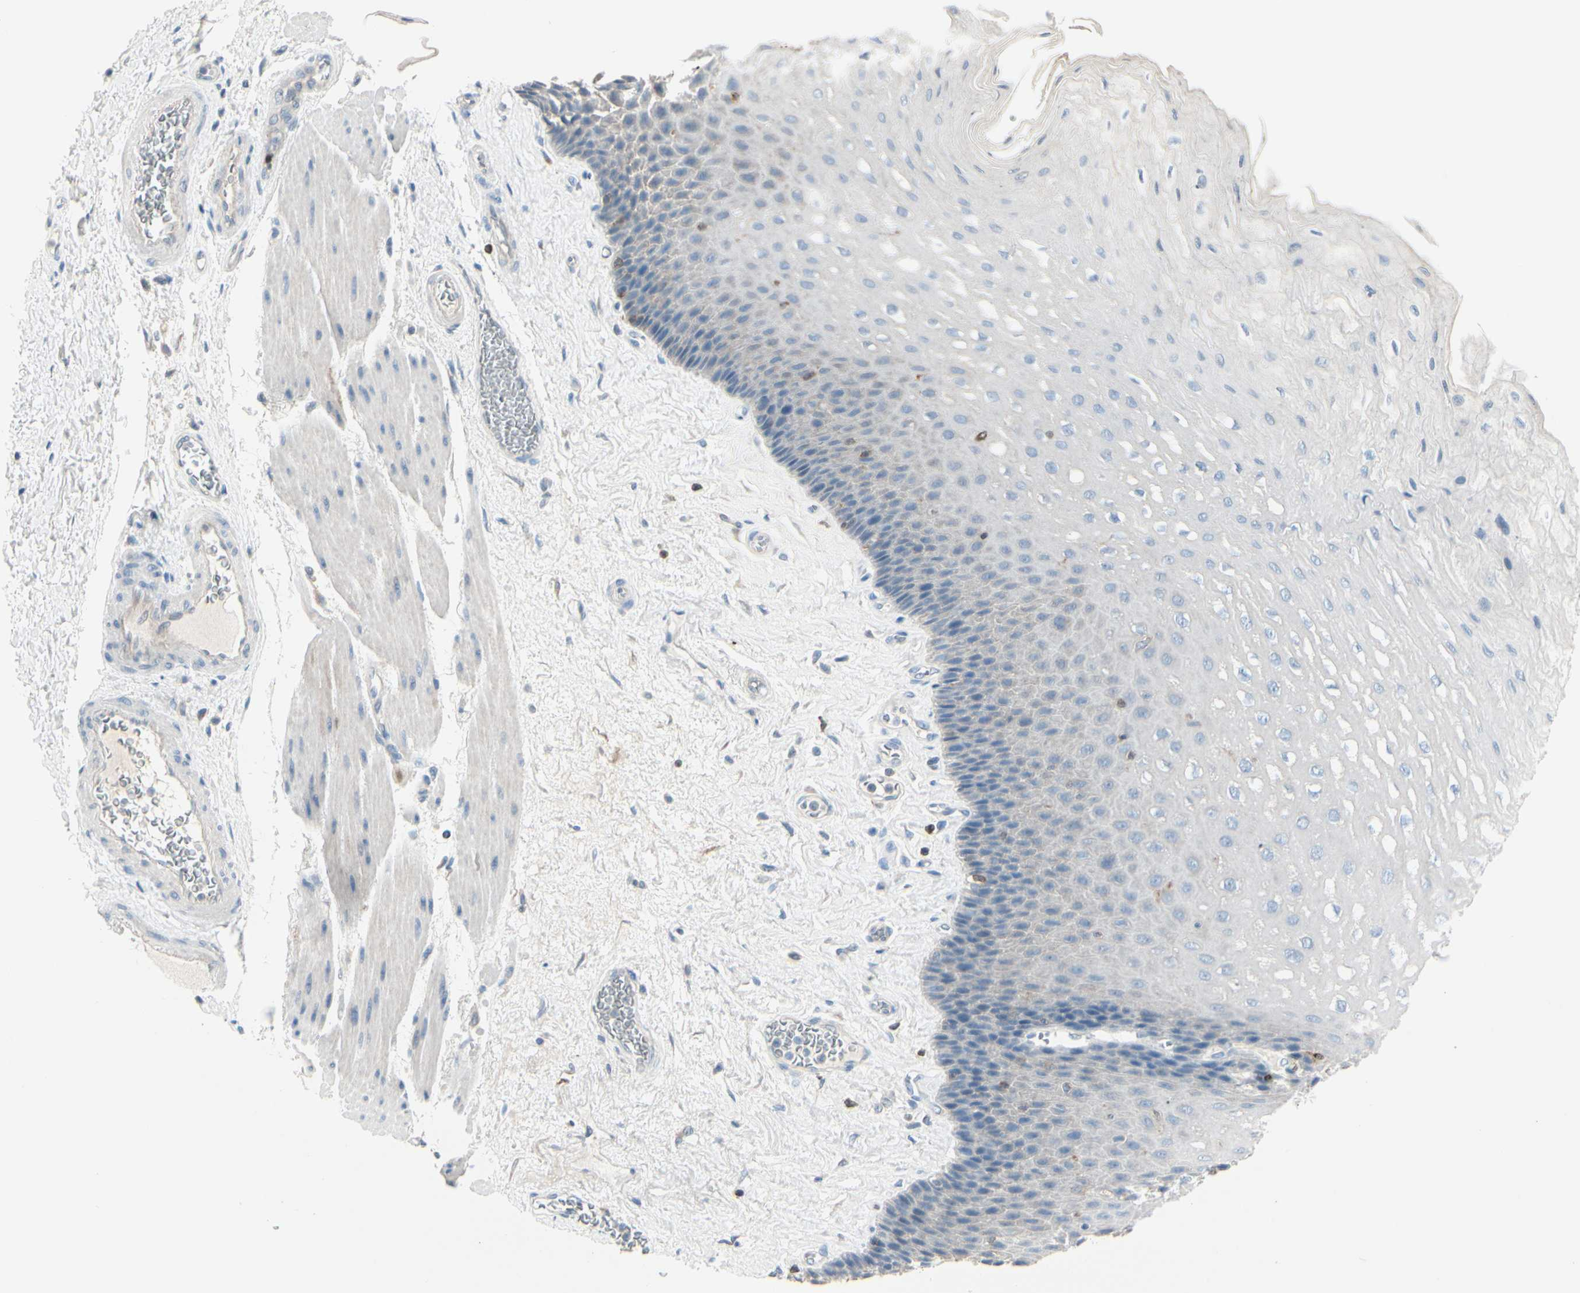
{"staining": {"intensity": "negative", "quantity": "none", "location": "none"}, "tissue": "esophagus", "cell_type": "Squamous epithelial cells", "image_type": "normal", "snomed": [{"axis": "morphology", "description": "Normal tissue, NOS"}, {"axis": "topography", "description": "Esophagus"}], "caption": "This is an immunohistochemistry histopathology image of unremarkable human esophagus. There is no positivity in squamous epithelial cells.", "gene": "TRAF1", "patient": {"sex": "female", "age": 72}}